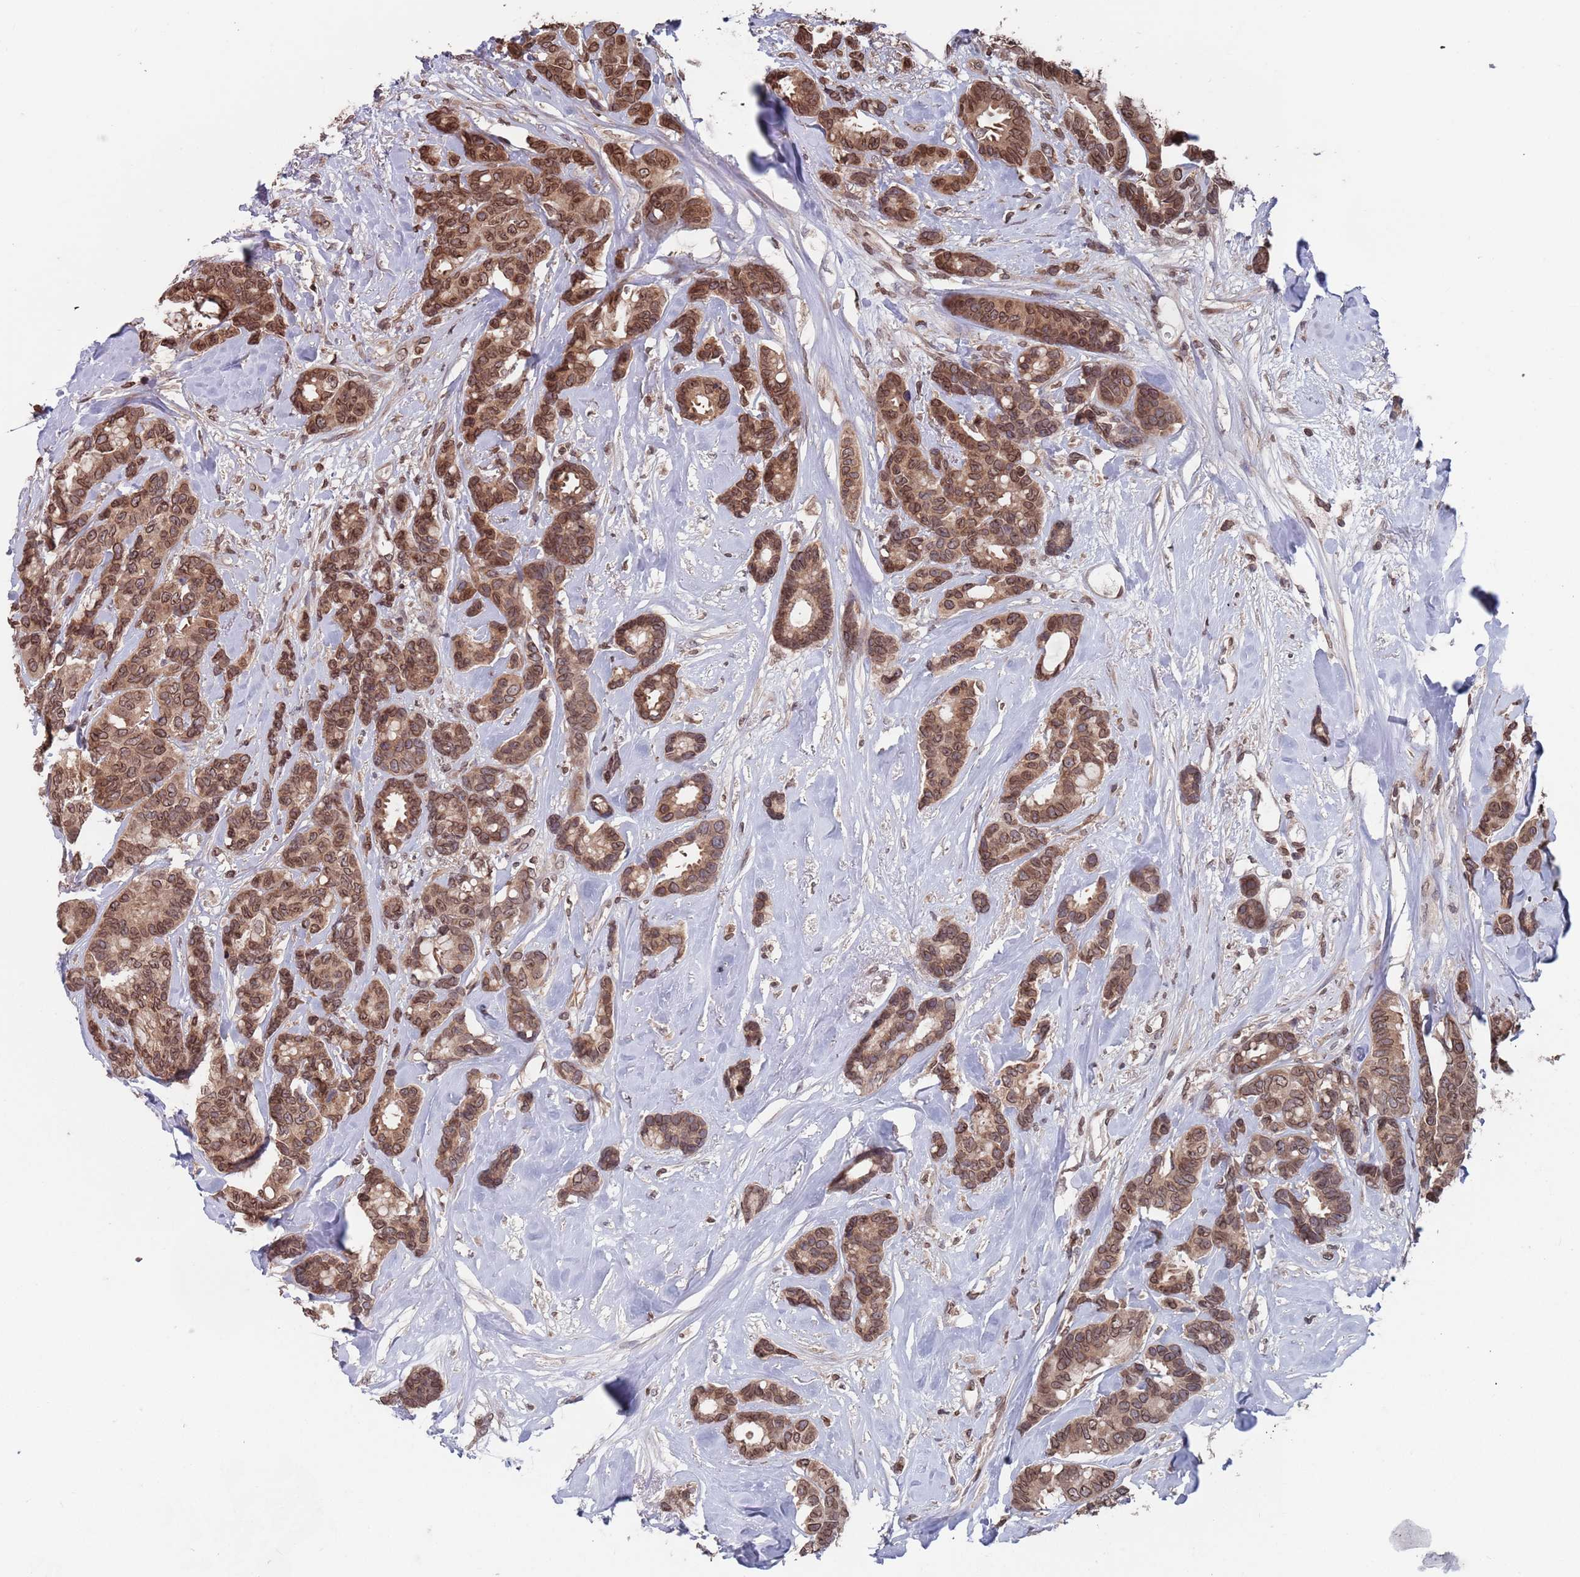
{"staining": {"intensity": "moderate", "quantity": ">75%", "location": "cytoplasmic/membranous,nuclear"}, "tissue": "breast cancer", "cell_type": "Tumor cells", "image_type": "cancer", "snomed": [{"axis": "morphology", "description": "Duct carcinoma"}, {"axis": "topography", "description": "Breast"}], "caption": "Immunohistochemical staining of breast cancer (infiltrating ductal carcinoma) shows medium levels of moderate cytoplasmic/membranous and nuclear expression in about >75% of tumor cells.", "gene": "SDHAF3", "patient": {"sex": "female", "age": 87}}